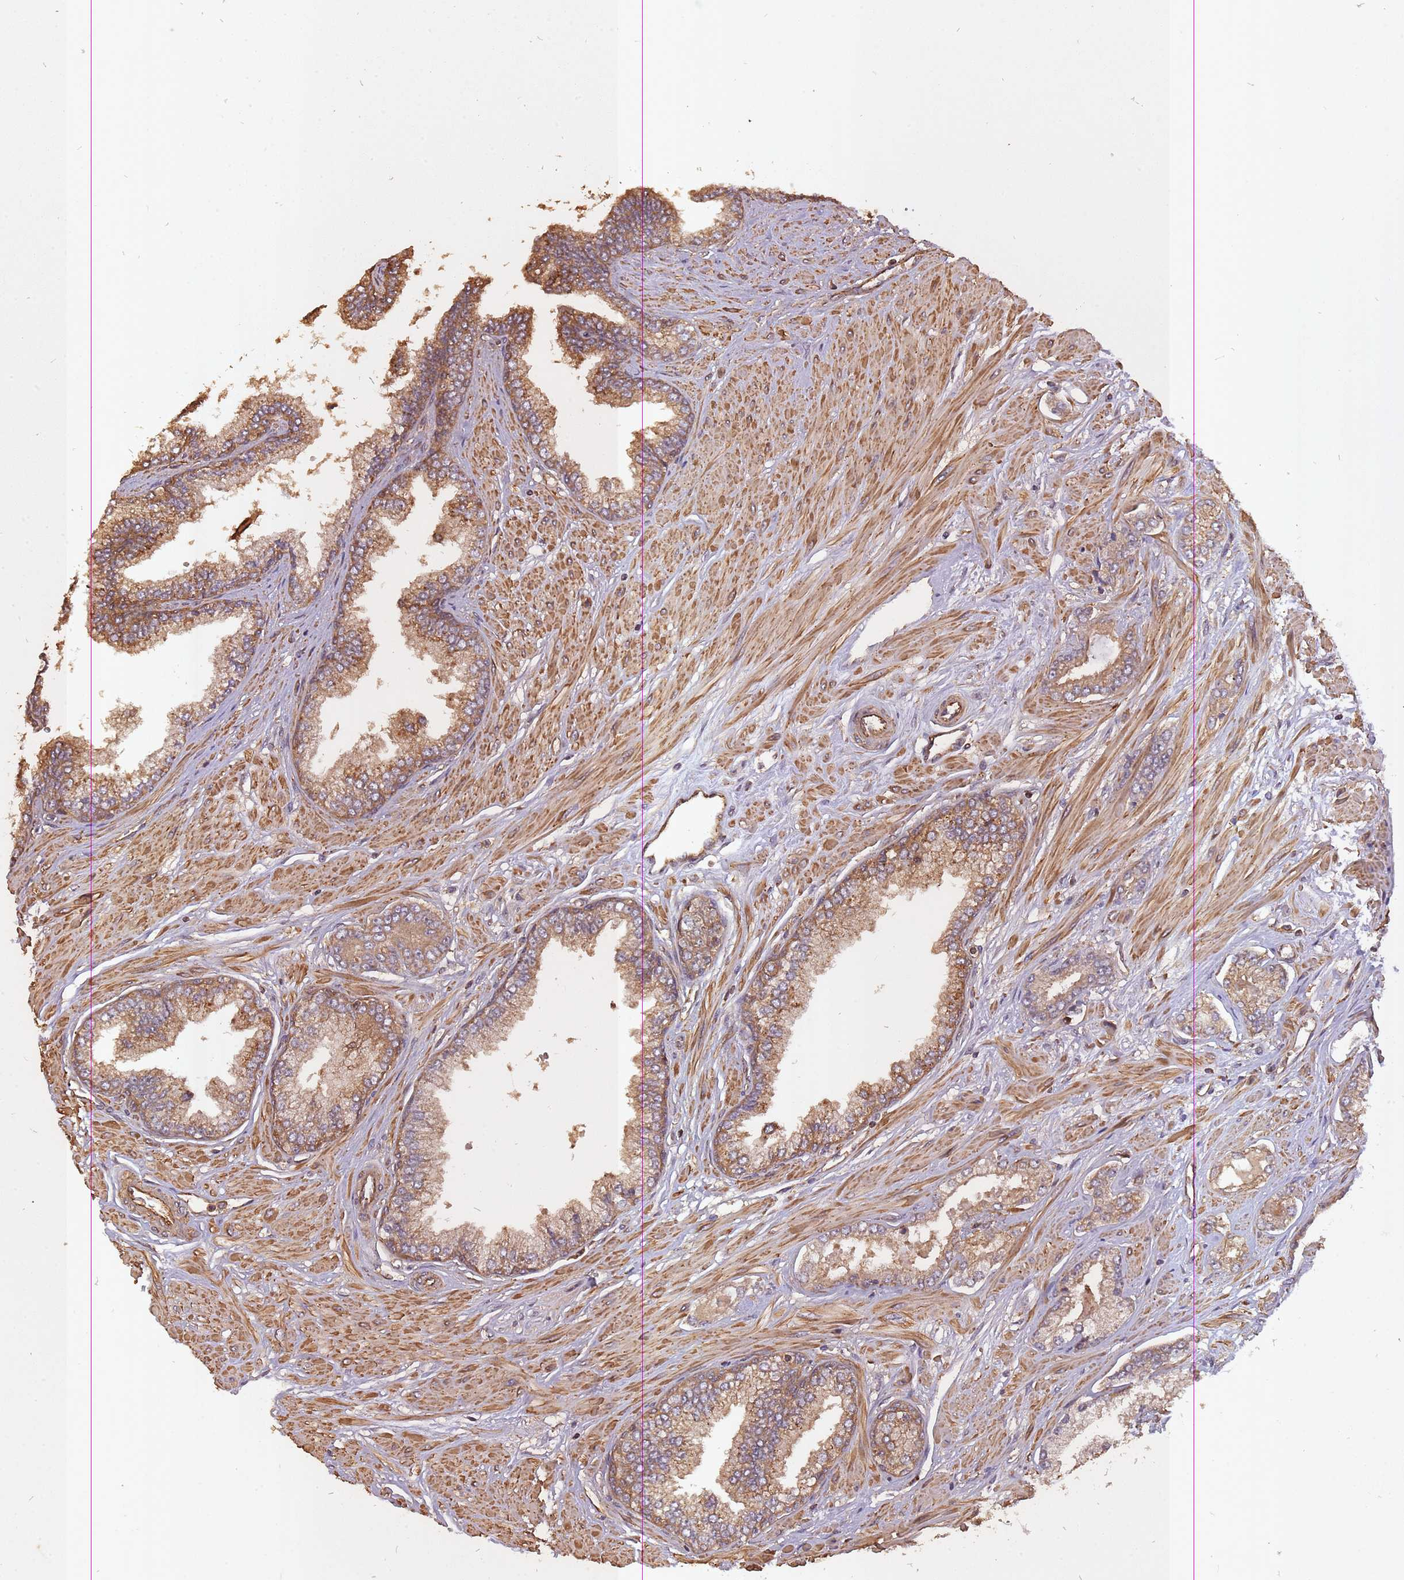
{"staining": {"intensity": "moderate", "quantity": ">75%", "location": "cytoplasmic/membranous"}, "tissue": "prostate cancer", "cell_type": "Tumor cells", "image_type": "cancer", "snomed": [{"axis": "morphology", "description": "Adenocarcinoma, Low grade"}, {"axis": "topography", "description": "Prostate"}], "caption": "Adenocarcinoma (low-grade) (prostate) stained for a protein exhibits moderate cytoplasmic/membranous positivity in tumor cells.", "gene": "ARMH3", "patient": {"sex": "male", "age": 64}}